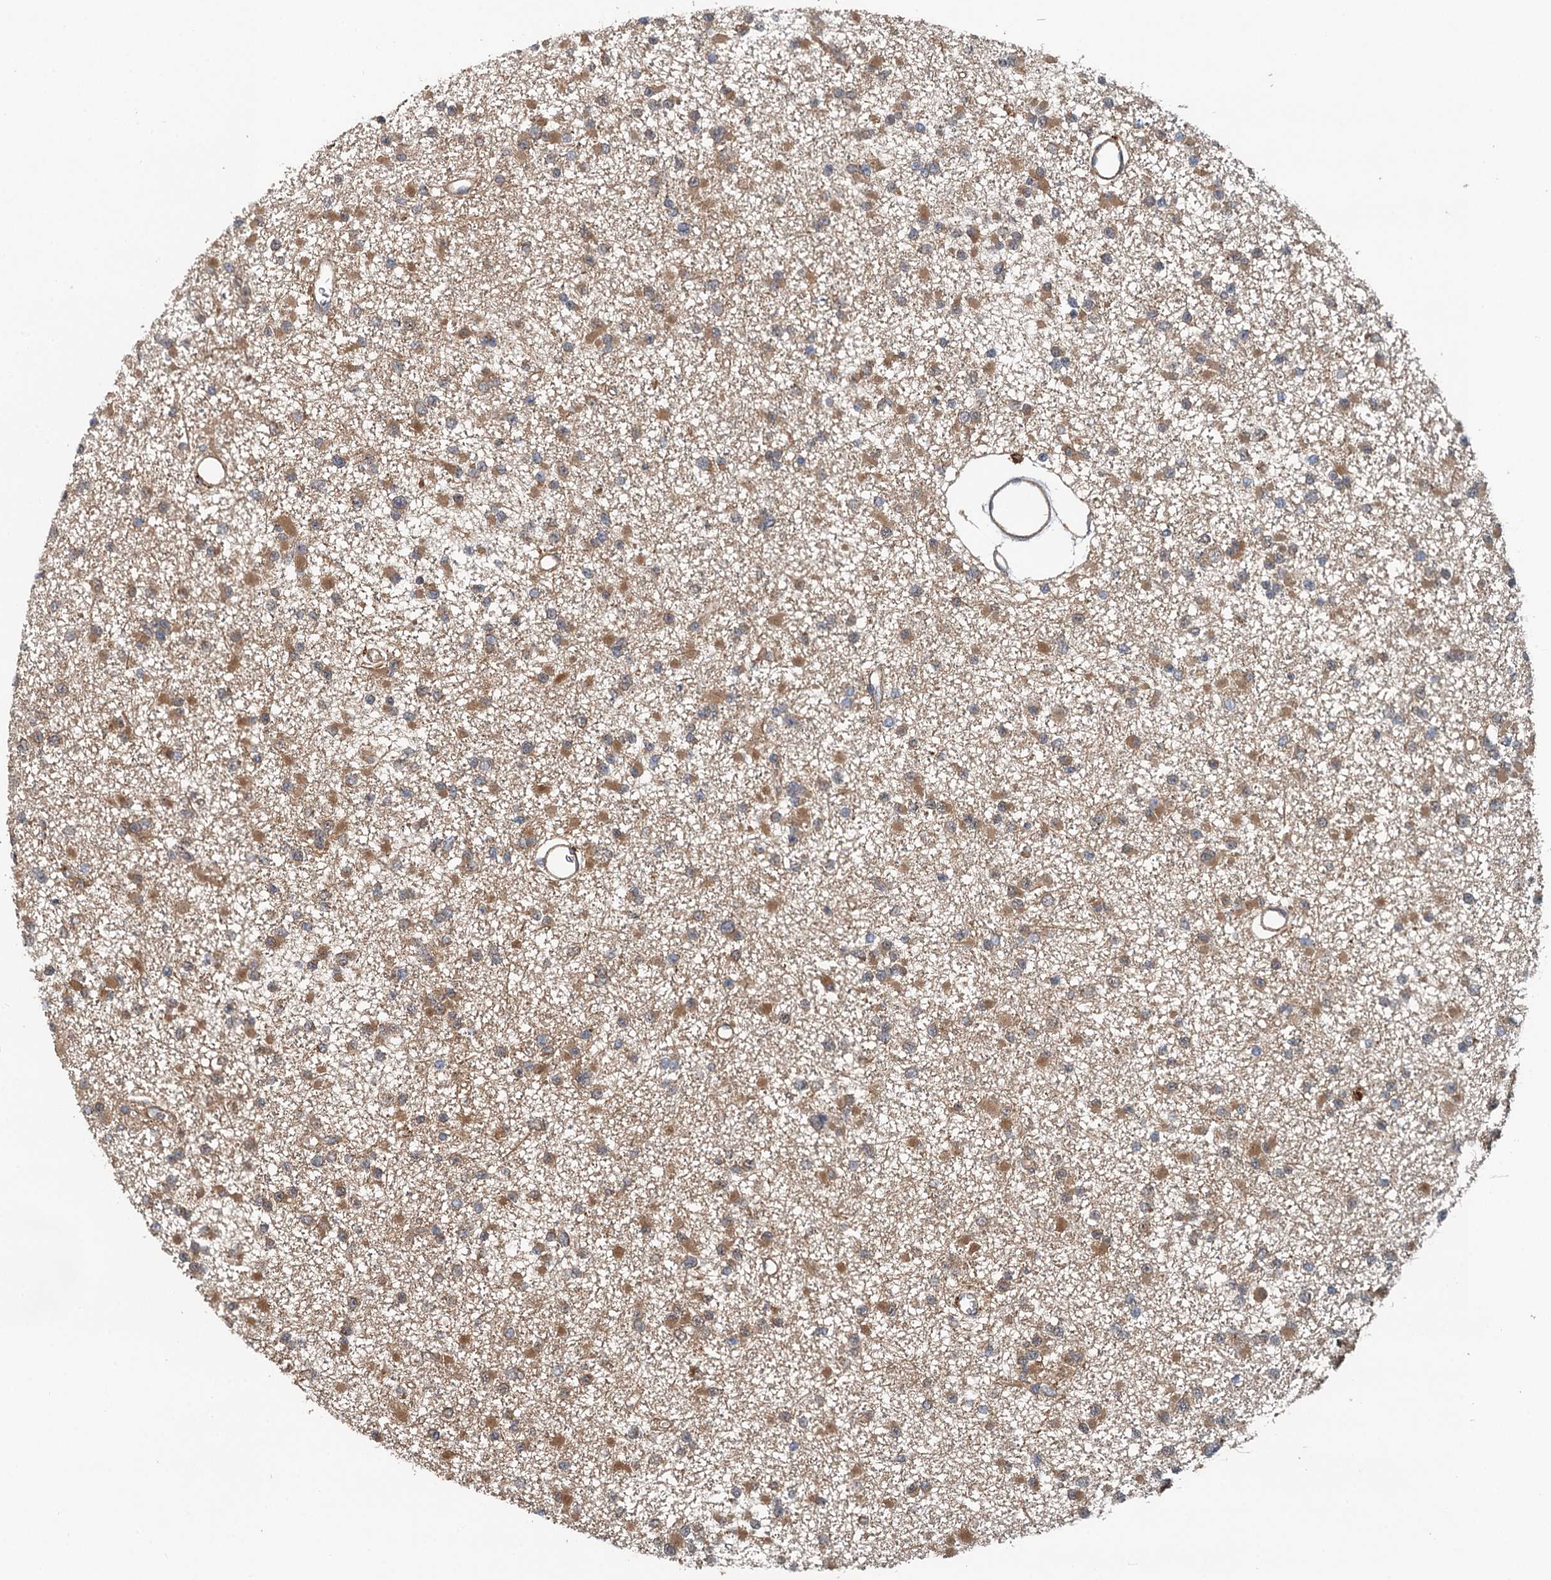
{"staining": {"intensity": "moderate", "quantity": ">75%", "location": "cytoplasmic/membranous"}, "tissue": "glioma", "cell_type": "Tumor cells", "image_type": "cancer", "snomed": [{"axis": "morphology", "description": "Glioma, malignant, Low grade"}, {"axis": "topography", "description": "Brain"}], "caption": "Malignant glioma (low-grade) stained with a brown dye reveals moderate cytoplasmic/membranous positive positivity in approximately >75% of tumor cells.", "gene": "LRRK2", "patient": {"sex": "female", "age": 22}}